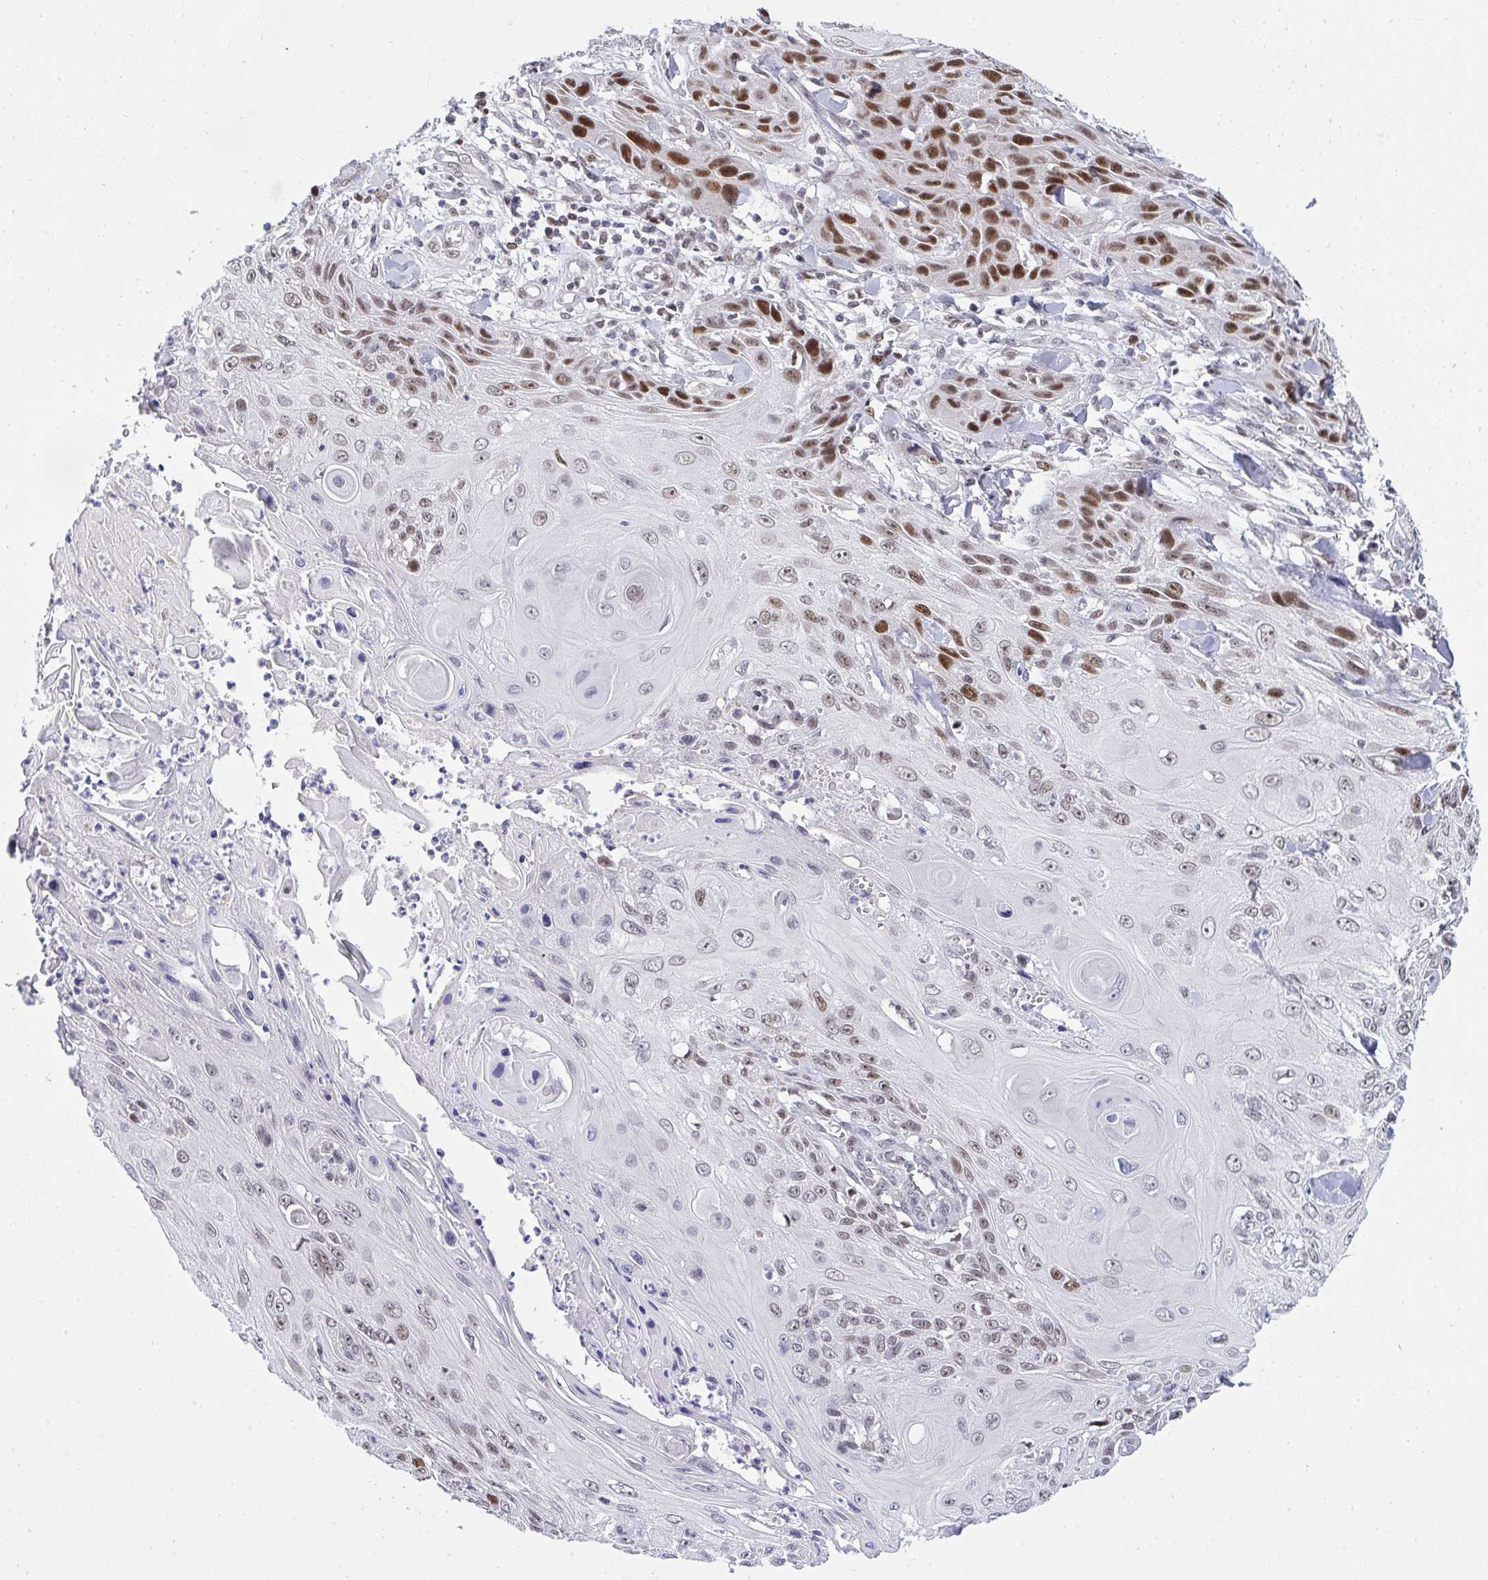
{"staining": {"intensity": "strong", "quantity": "25%-75%", "location": "nuclear"}, "tissue": "skin cancer", "cell_type": "Tumor cells", "image_type": "cancer", "snomed": [{"axis": "morphology", "description": "Squamous cell carcinoma, NOS"}, {"axis": "topography", "description": "Skin"}, {"axis": "topography", "description": "Vulva"}], "caption": "Immunohistochemistry photomicrograph of human skin cancer stained for a protein (brown), which shows high levels of strong nuclear expression in approximately 25%-75% of tumor cells.", "gene": "RFC4", "patient": {"sex": "female", "age": 83}}